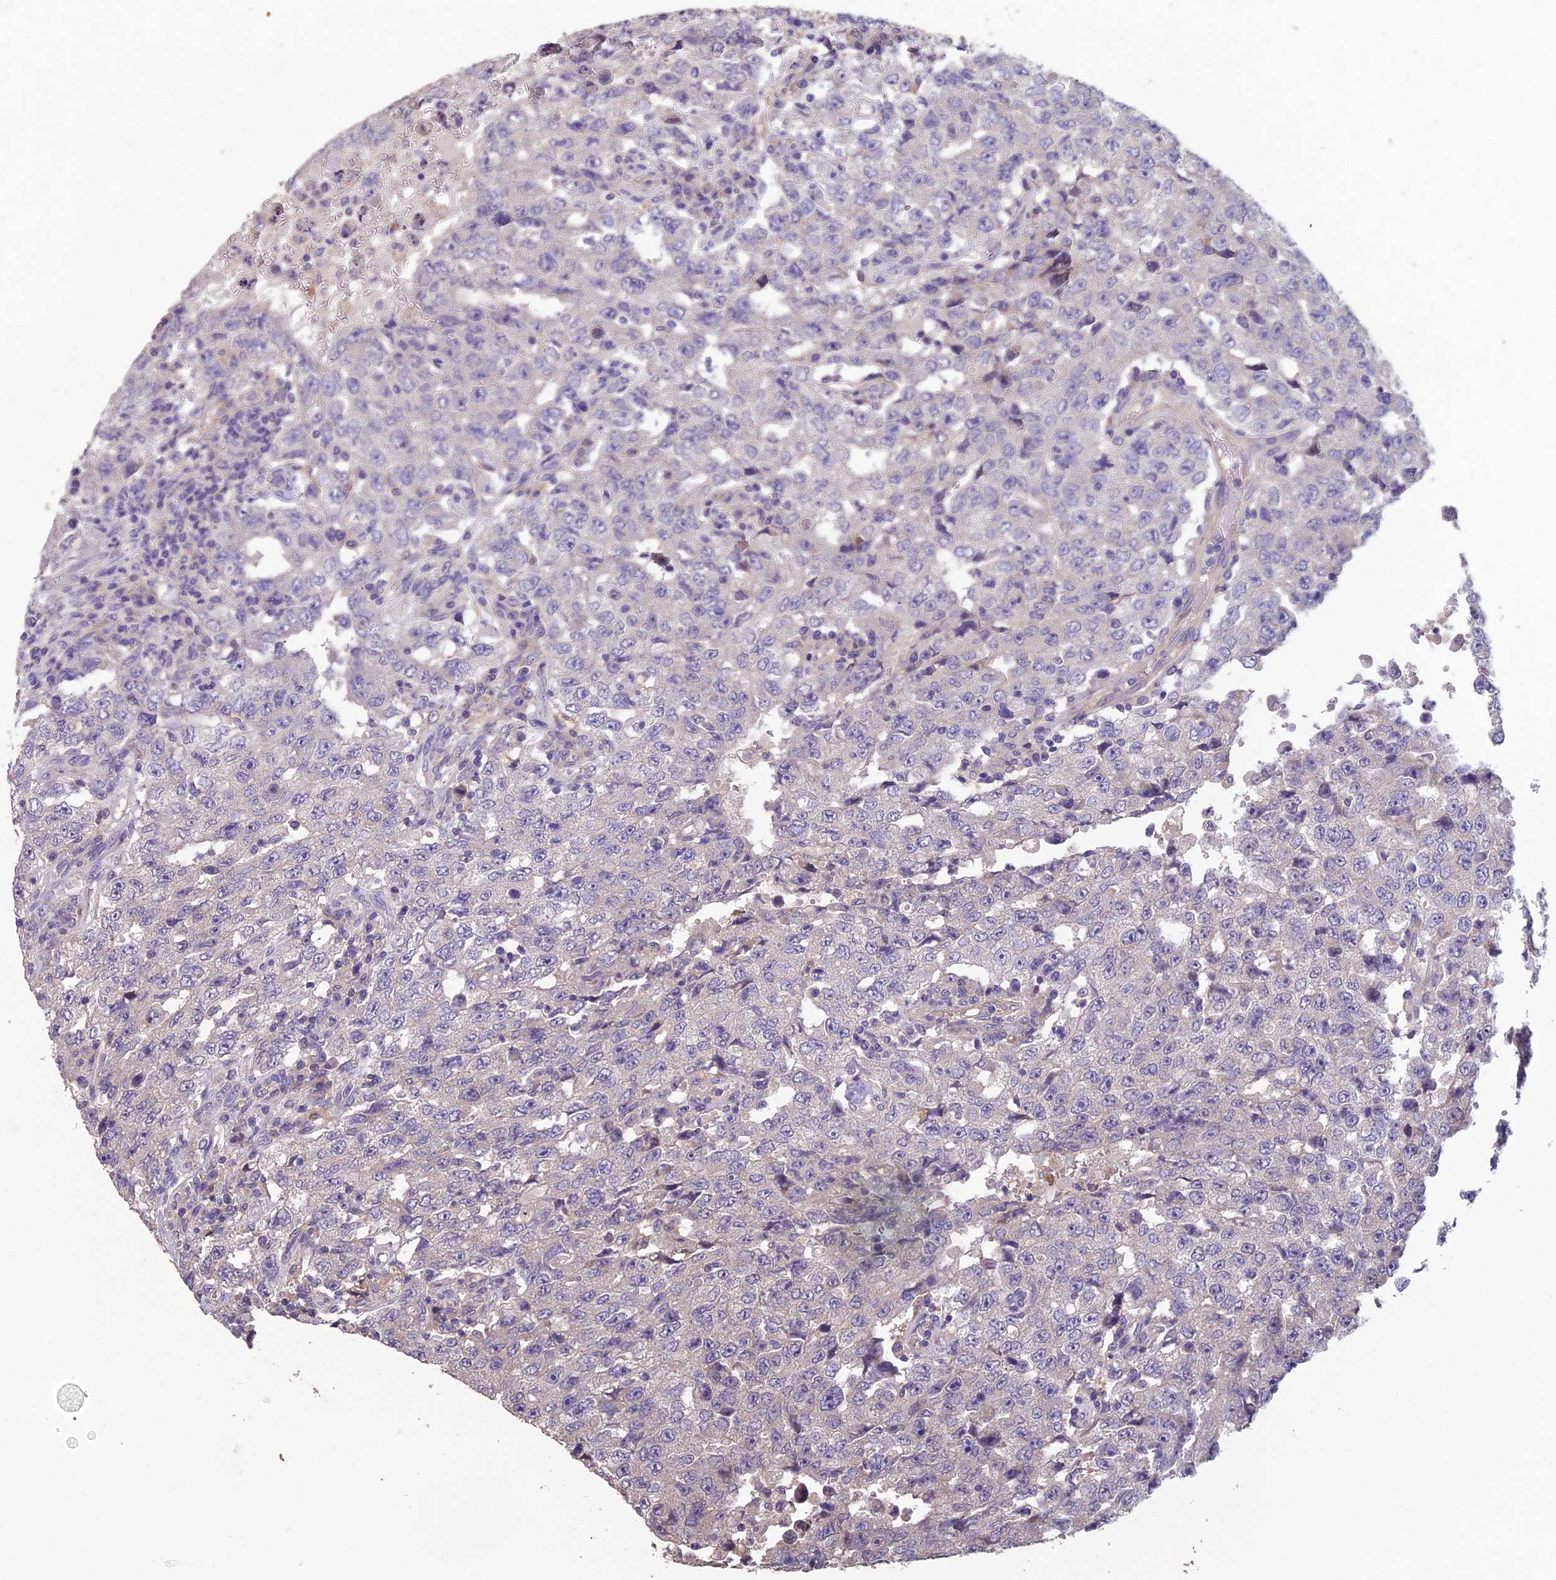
{"staining": {"intensity": "negative", "quantity": "none", "location": "none"}, "tissue": "testis cancer", "cell_type": "Tumor cells", "image_type": "cancer", "snomed": [{"axis": "morphology", "description": "Carcinoma, Embryonal, NOS"}, {"axis": "topography", "description": "Testis"}], "caption": "This is an IHC photomicrograph of human embryonal carcinoma (testis). There is no positivity in tumor cells.", "gene": "CEACAM16", "patient": {"sex": "male", "age": 26}}